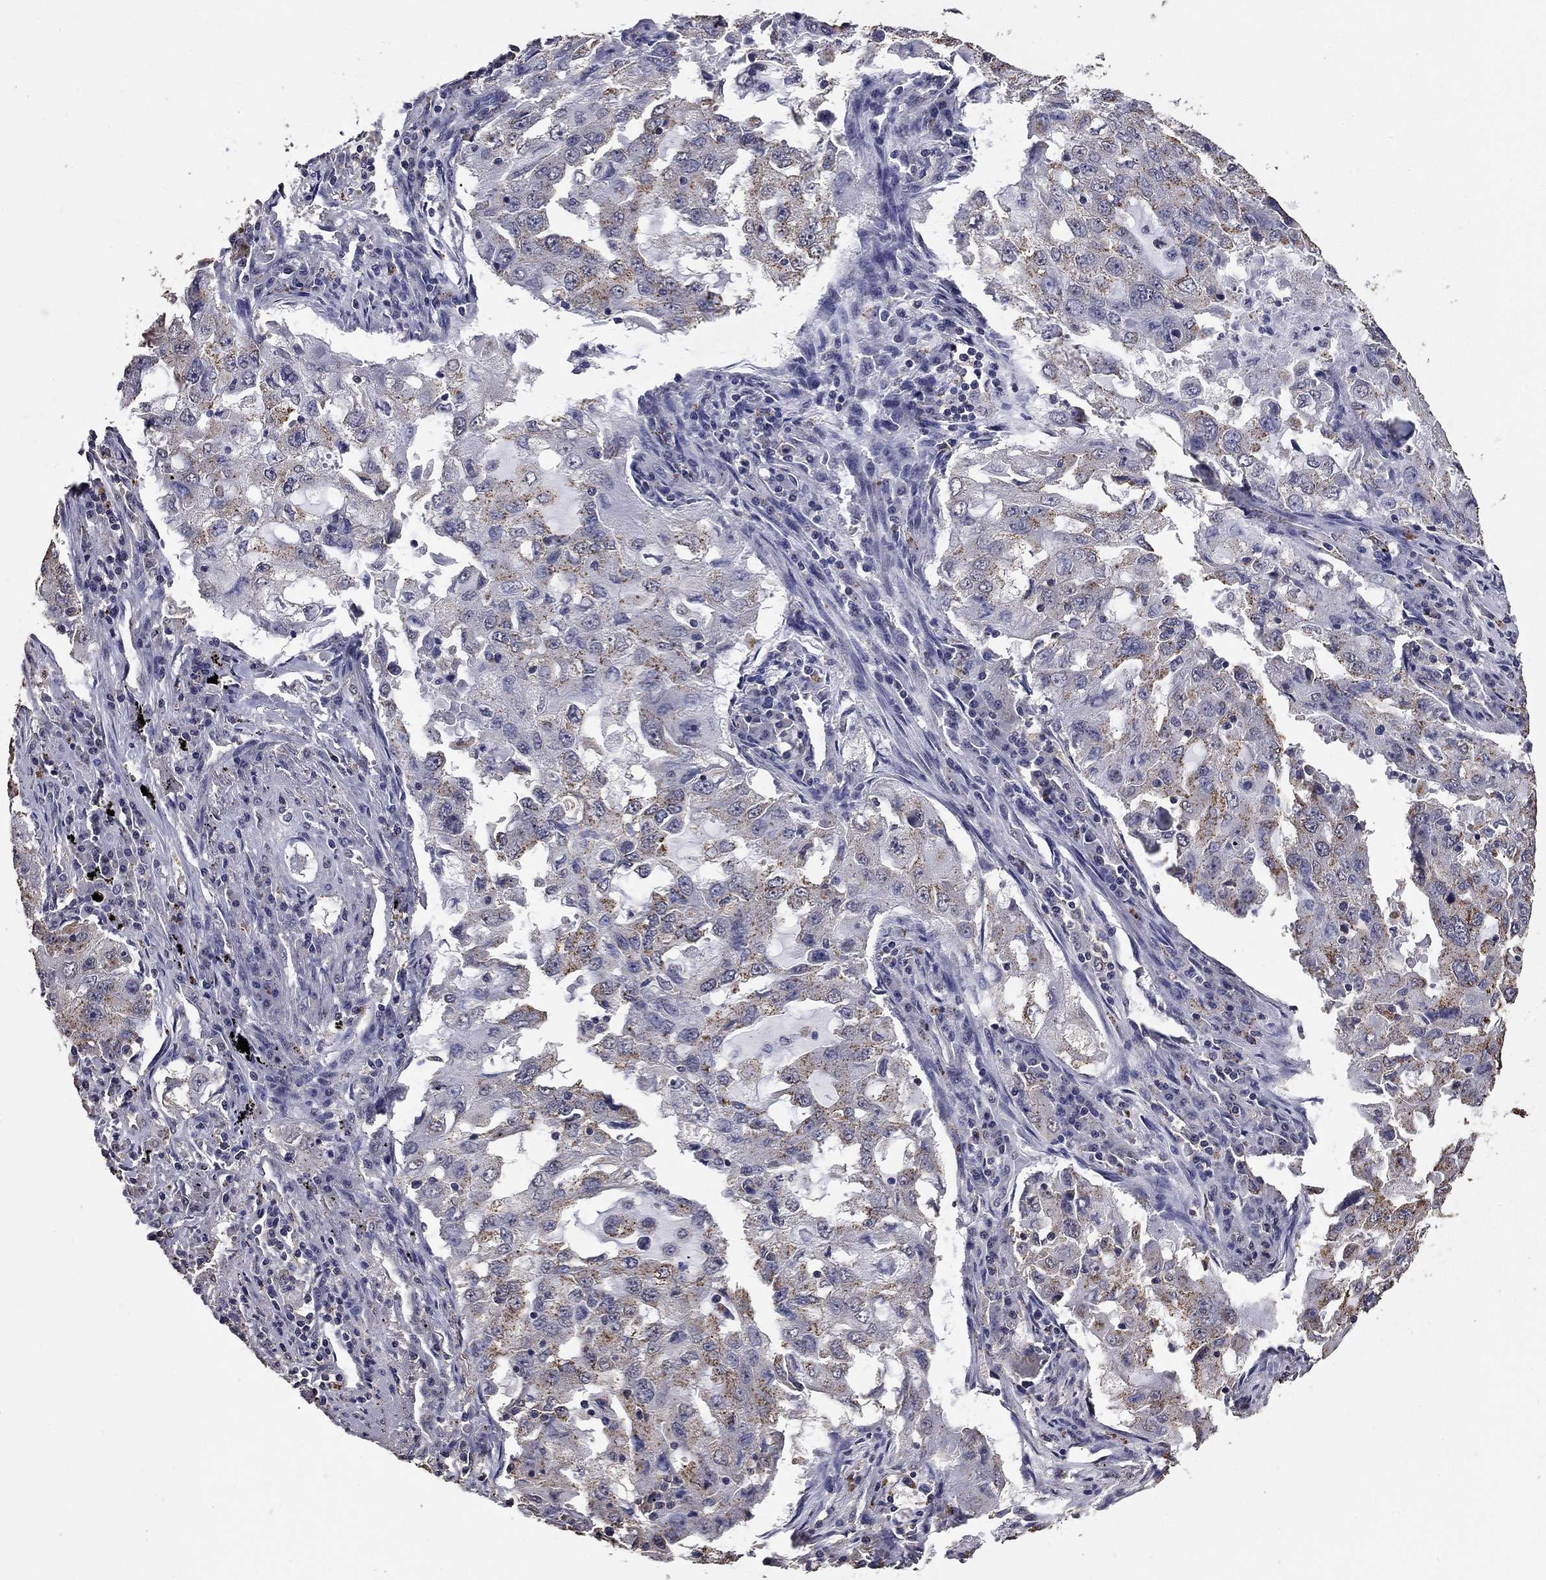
{"staining": {"intensity": "negative", "quantity": "none", "location": "none"}, "tissue": "lung cancer", "cell_type": "Tumor cells", "image_type": "cancer", "snomed": [{"axis": "morphology", "description": "Adenocarcinoma, NOS"}, {"axis": "topography", "description": "Lung"}], "caption": "A high-resolution micrograph shows IHC staining of lung cancer (adenocarcinoma), which demonstrates no significant positivity in tumor cells.", "gene": "MFAP3L", "patient": {"sex": "female", "age": 61}}